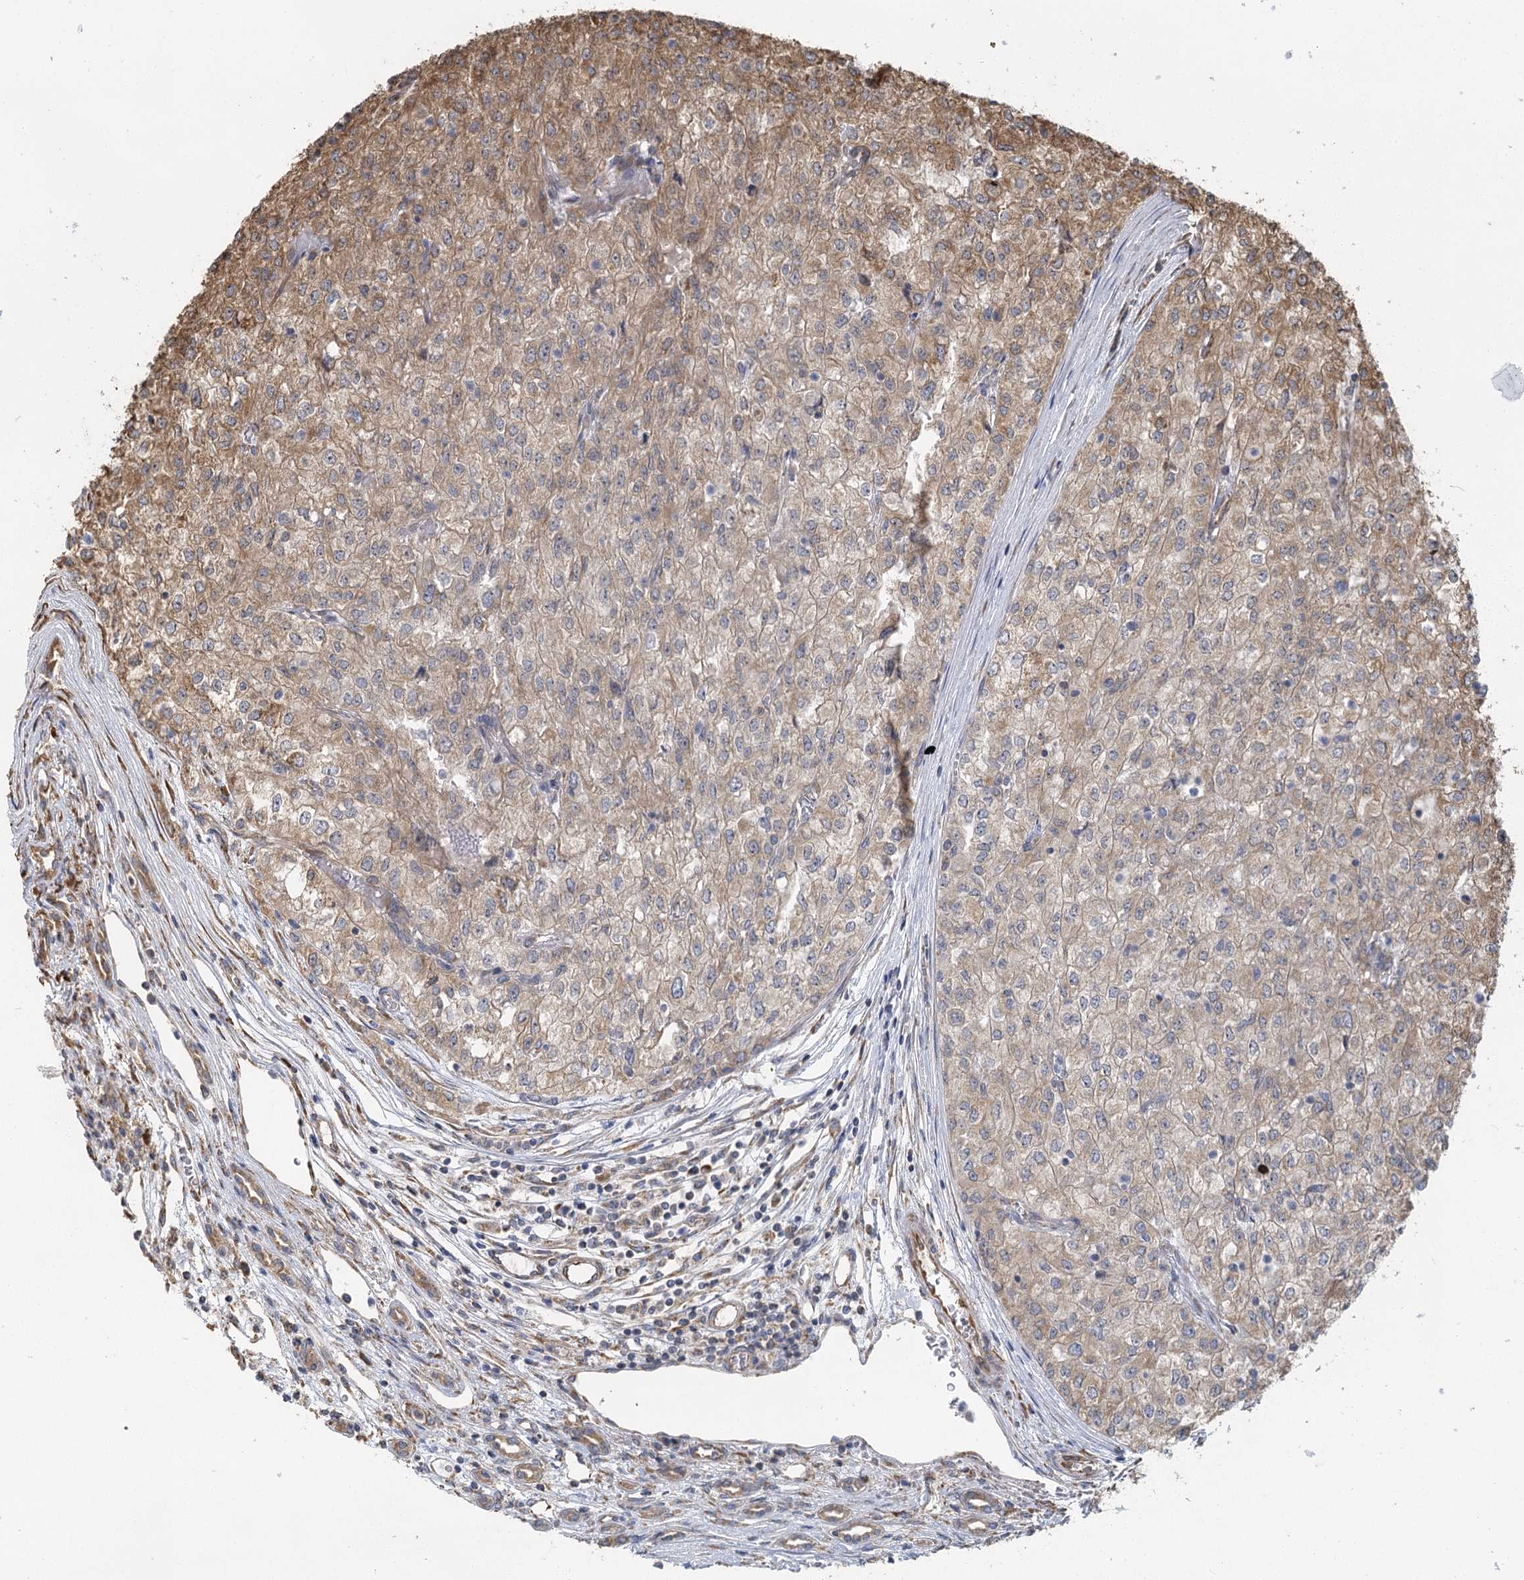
{"staining": {"intensity": "moderate", "quantity": "<25%", "location": "cytoplasmic/membranous"}, "tissue": "renal cancer", "cell_type": "Tumor cells", "image_type": "cancer", "snomed": [{"axis": "morphology", "description": "Adenocarcinoma, NOS"}, {"axis": "topography", "description": "Kidney"}], "caption": "IHC of human adenocarcinoma (renal) demonstrates low levels of moderate cytoplasmic/membranous positivity in about <25% of tumor cells.", "gene": "IL11RA", "patient": {"sex": "female", "age": 54}}